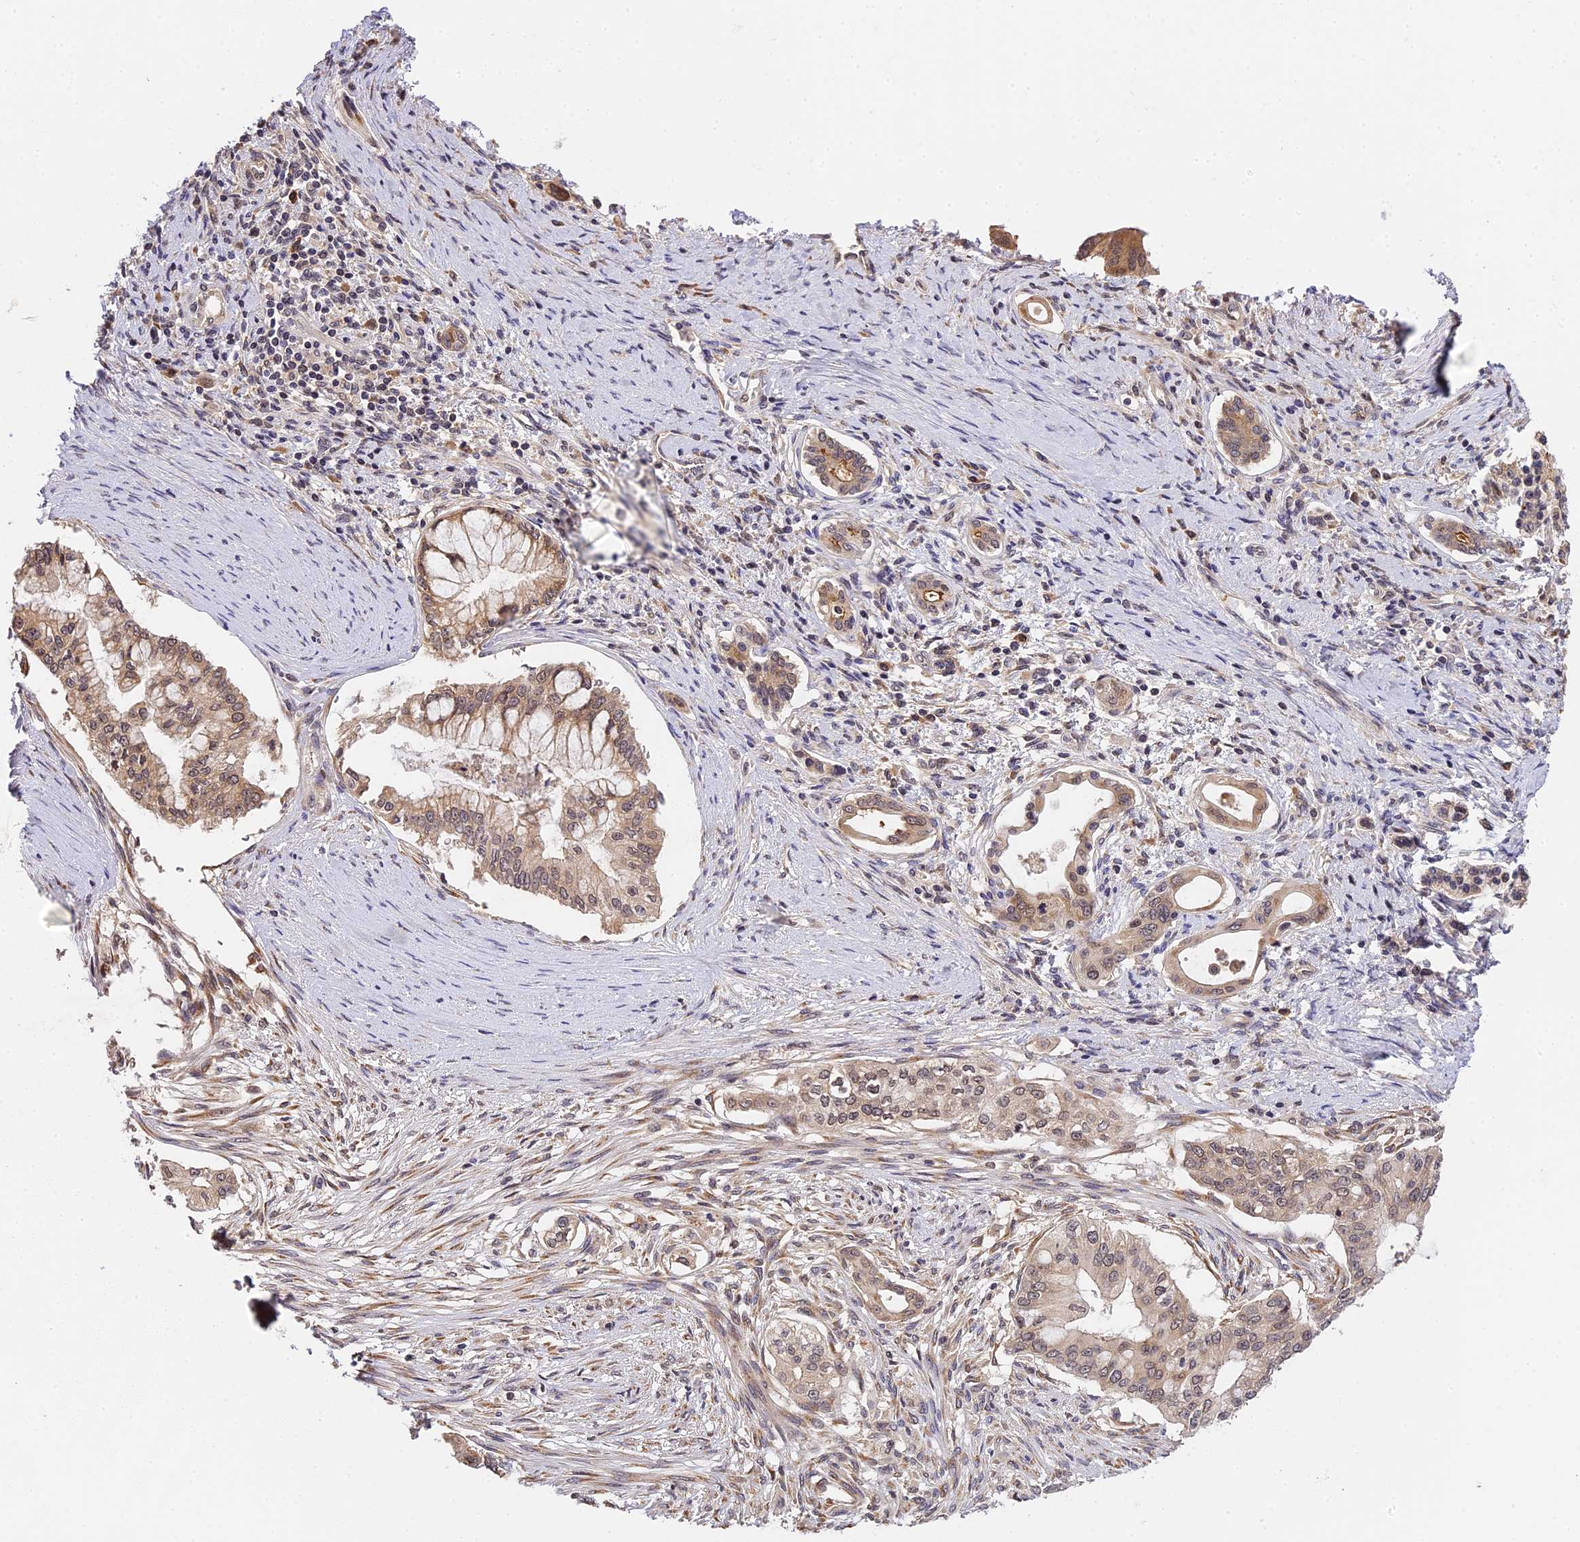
{"staining": {"intensity": "weak", "quantity": "25%-75%", "location": "cytoplasmic/membranous"}, "tissue": "pancreatic cancer", "cell_type": "Tumor cells", "image_type": "cancer", "snomed": [{"axis": "morphology", "description": "Adenocarcinoma, NOS"}, {"axis": "topography", "description": "Pancreas"}], "caption": "Tumor cells display weak cytoplasmic/membranous positivity in approximately 25%-75% of cells in pancreatic adenocarcinoma. The staining was performed using DAB, with brown indicating positive protein expression. Nuclei are stained blue with hematoxylin.", "gene": "IMPACT", "patient": {"sex": "male", "age": 46}}